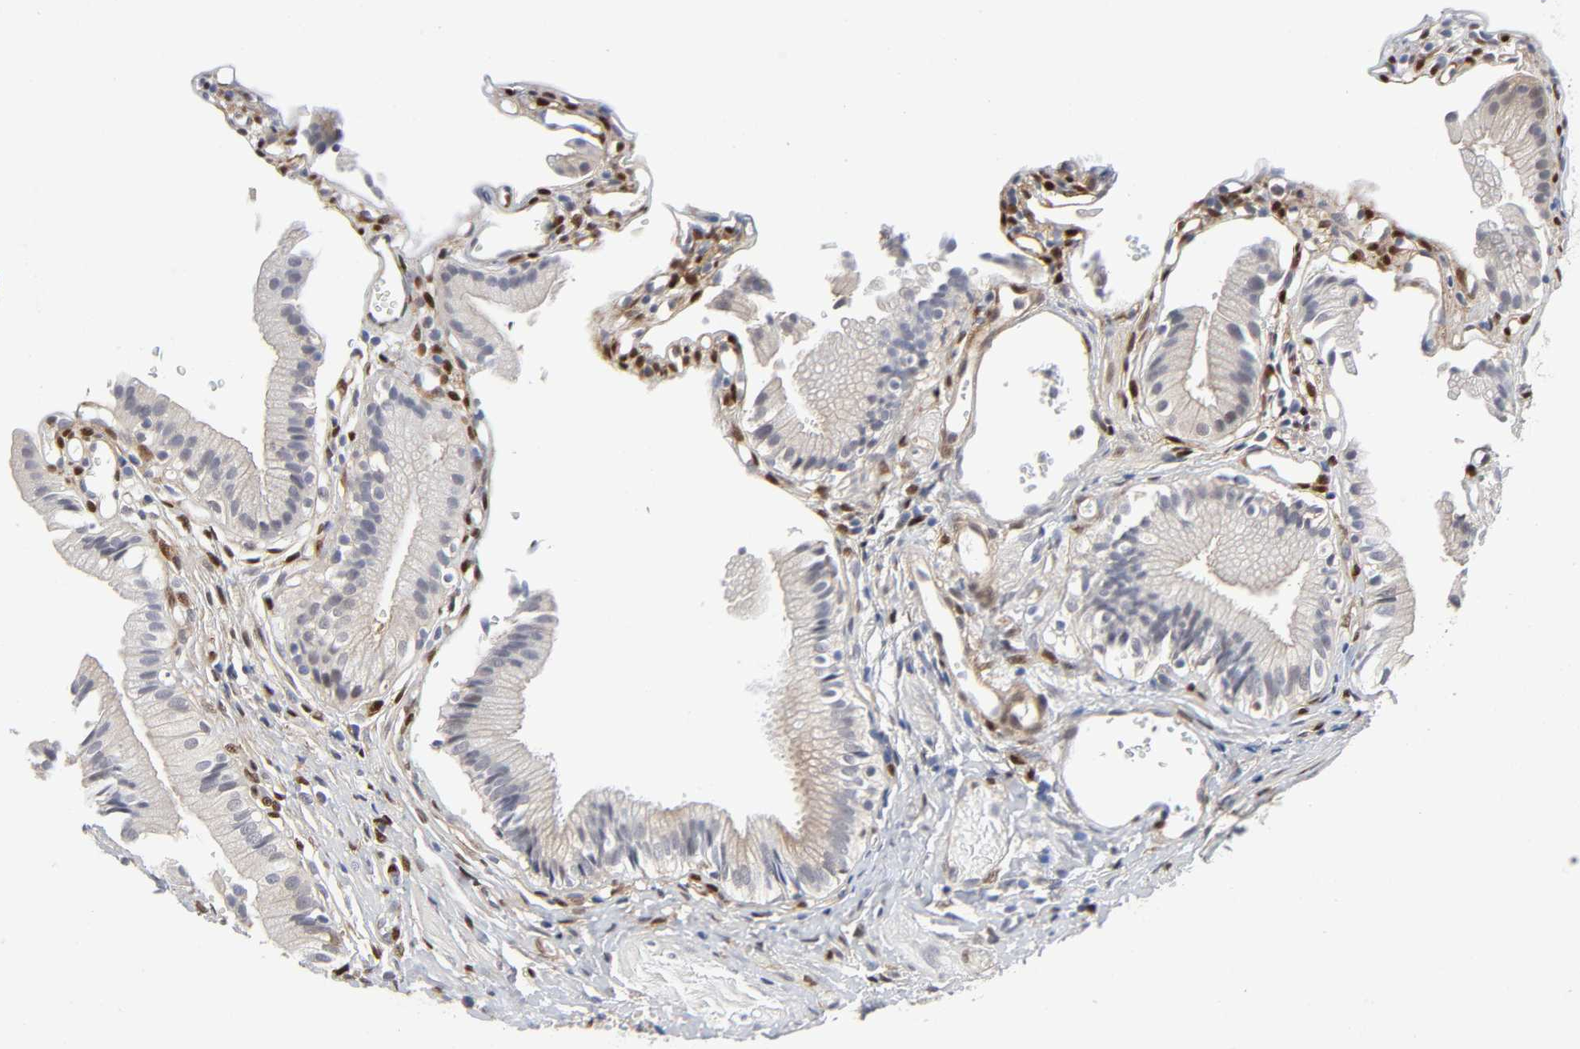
{"staining": {"intensity": "weak", "quantity": ">75%", "location": "cytoplasmic/membranous"}, "tissue": "gallbladder", "cell_type": "Glandular cells", "image_type": "normal", "snomed": [{"axis": "morphology", "description": "Normal tissue, NOS"}, {"axis": "topography", "description": "Gallbladder"}], "caption": "An immunohistochemistry histopathology image of normal tissue is shown. Protein staining in brown highlights weak cytoplasmic/membranous positivity in gallbladder within glandular cells.", "gene": "PTEN", "patient": {"sex": "male", "age": 65}}